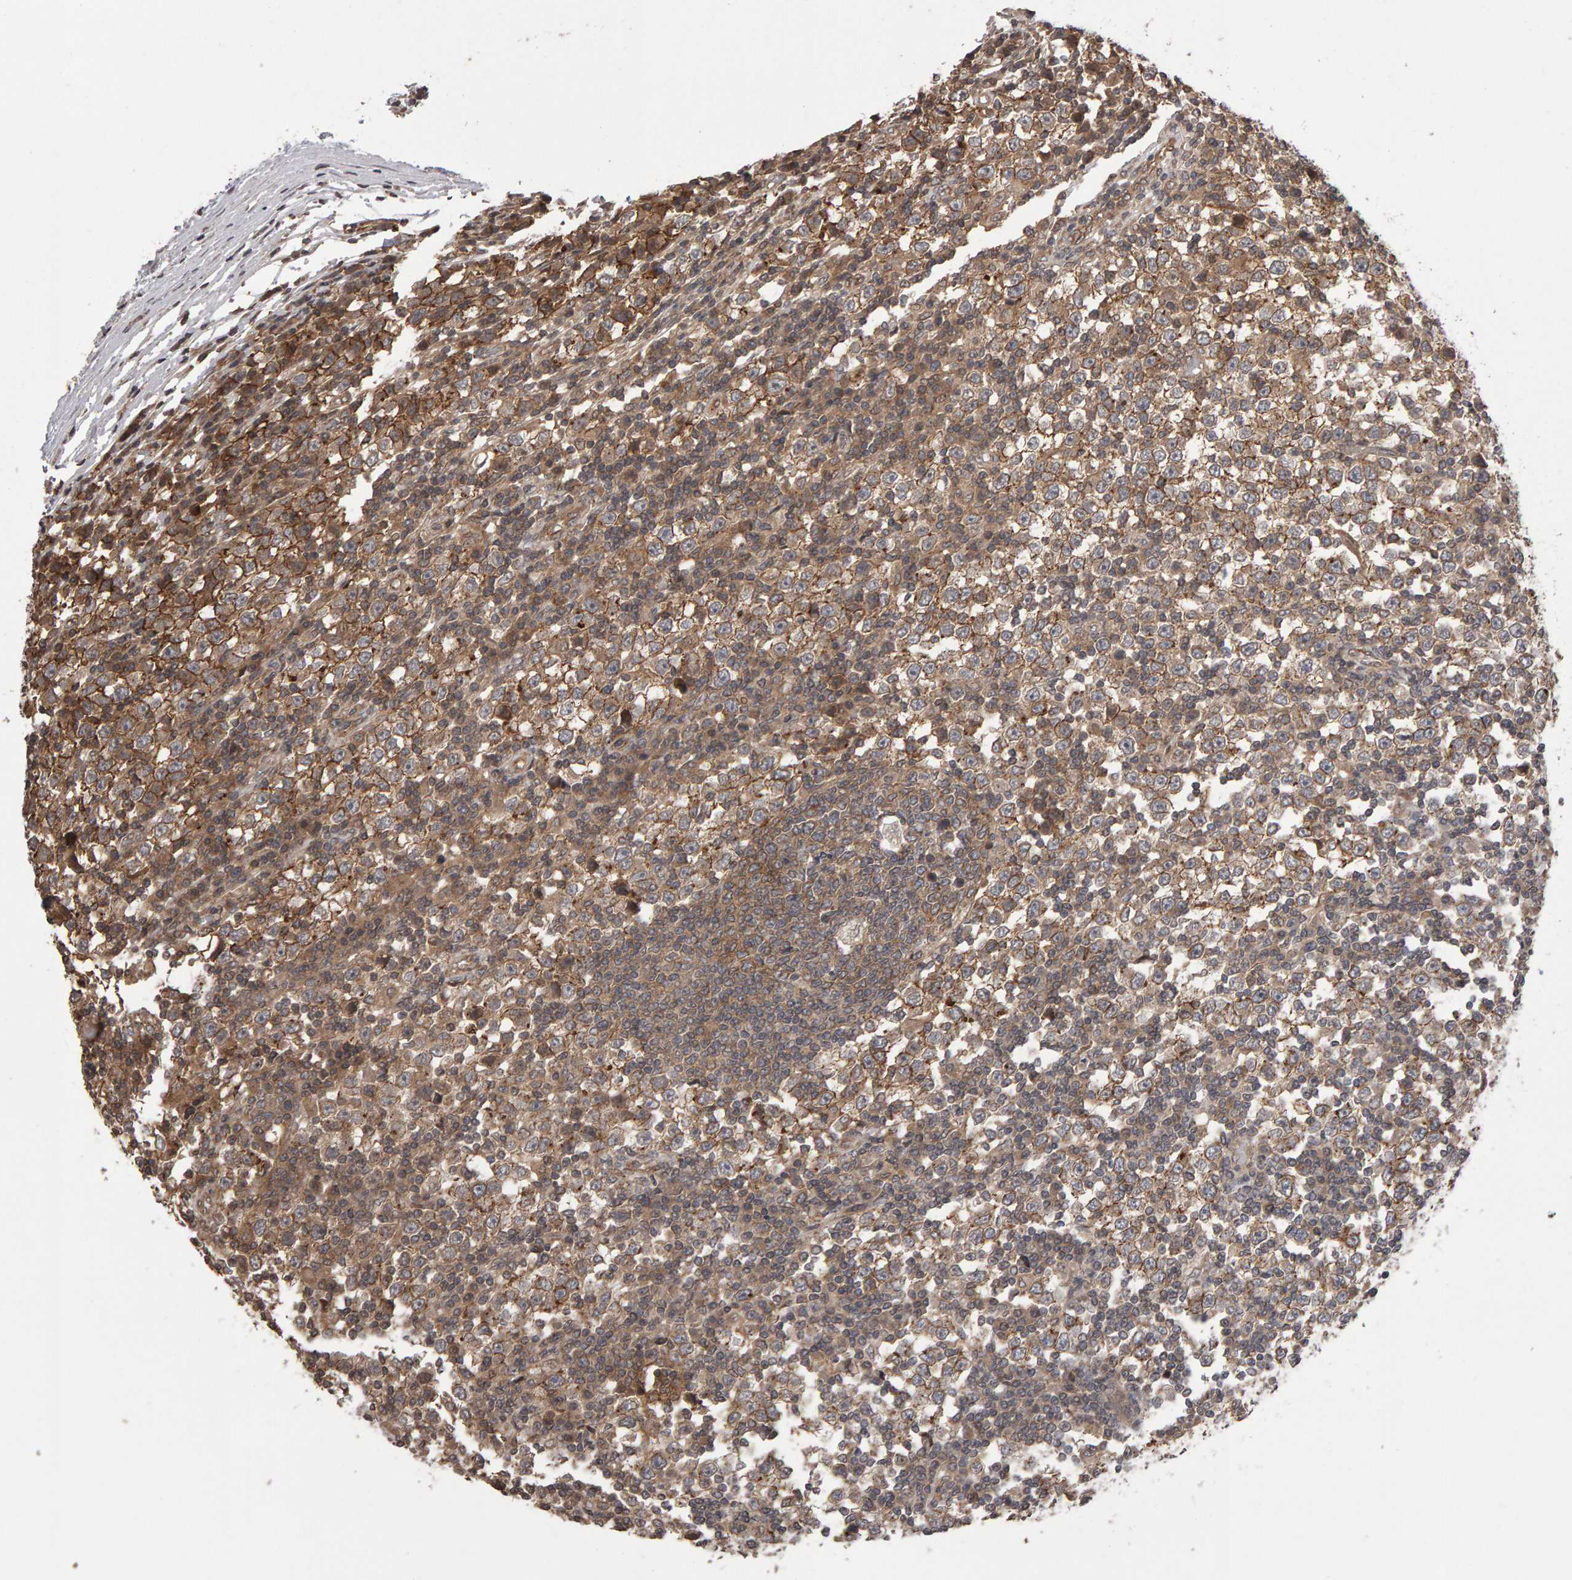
{"staining": {"intensity": "moderate", "quantity": ">75%", "location": "cytoplasmic/membranous"}, "tissue": "testis cancer", "cell_type": "Tumor cells", "image_type": "cancer", "snomed": [{"axis": "morphology", "description": "Seminoma, NOS"}, {"axis": "topography", "description": "Testis"}], "caption": "Human testis cancer (seminoma) stained for a protein (brown) exhibits moderate cytoplasmic/membranous positive expression in approximately >75% of tumor cells.", "gene": "SCRIB", "patient": {"sex": "male", "age": 65}}